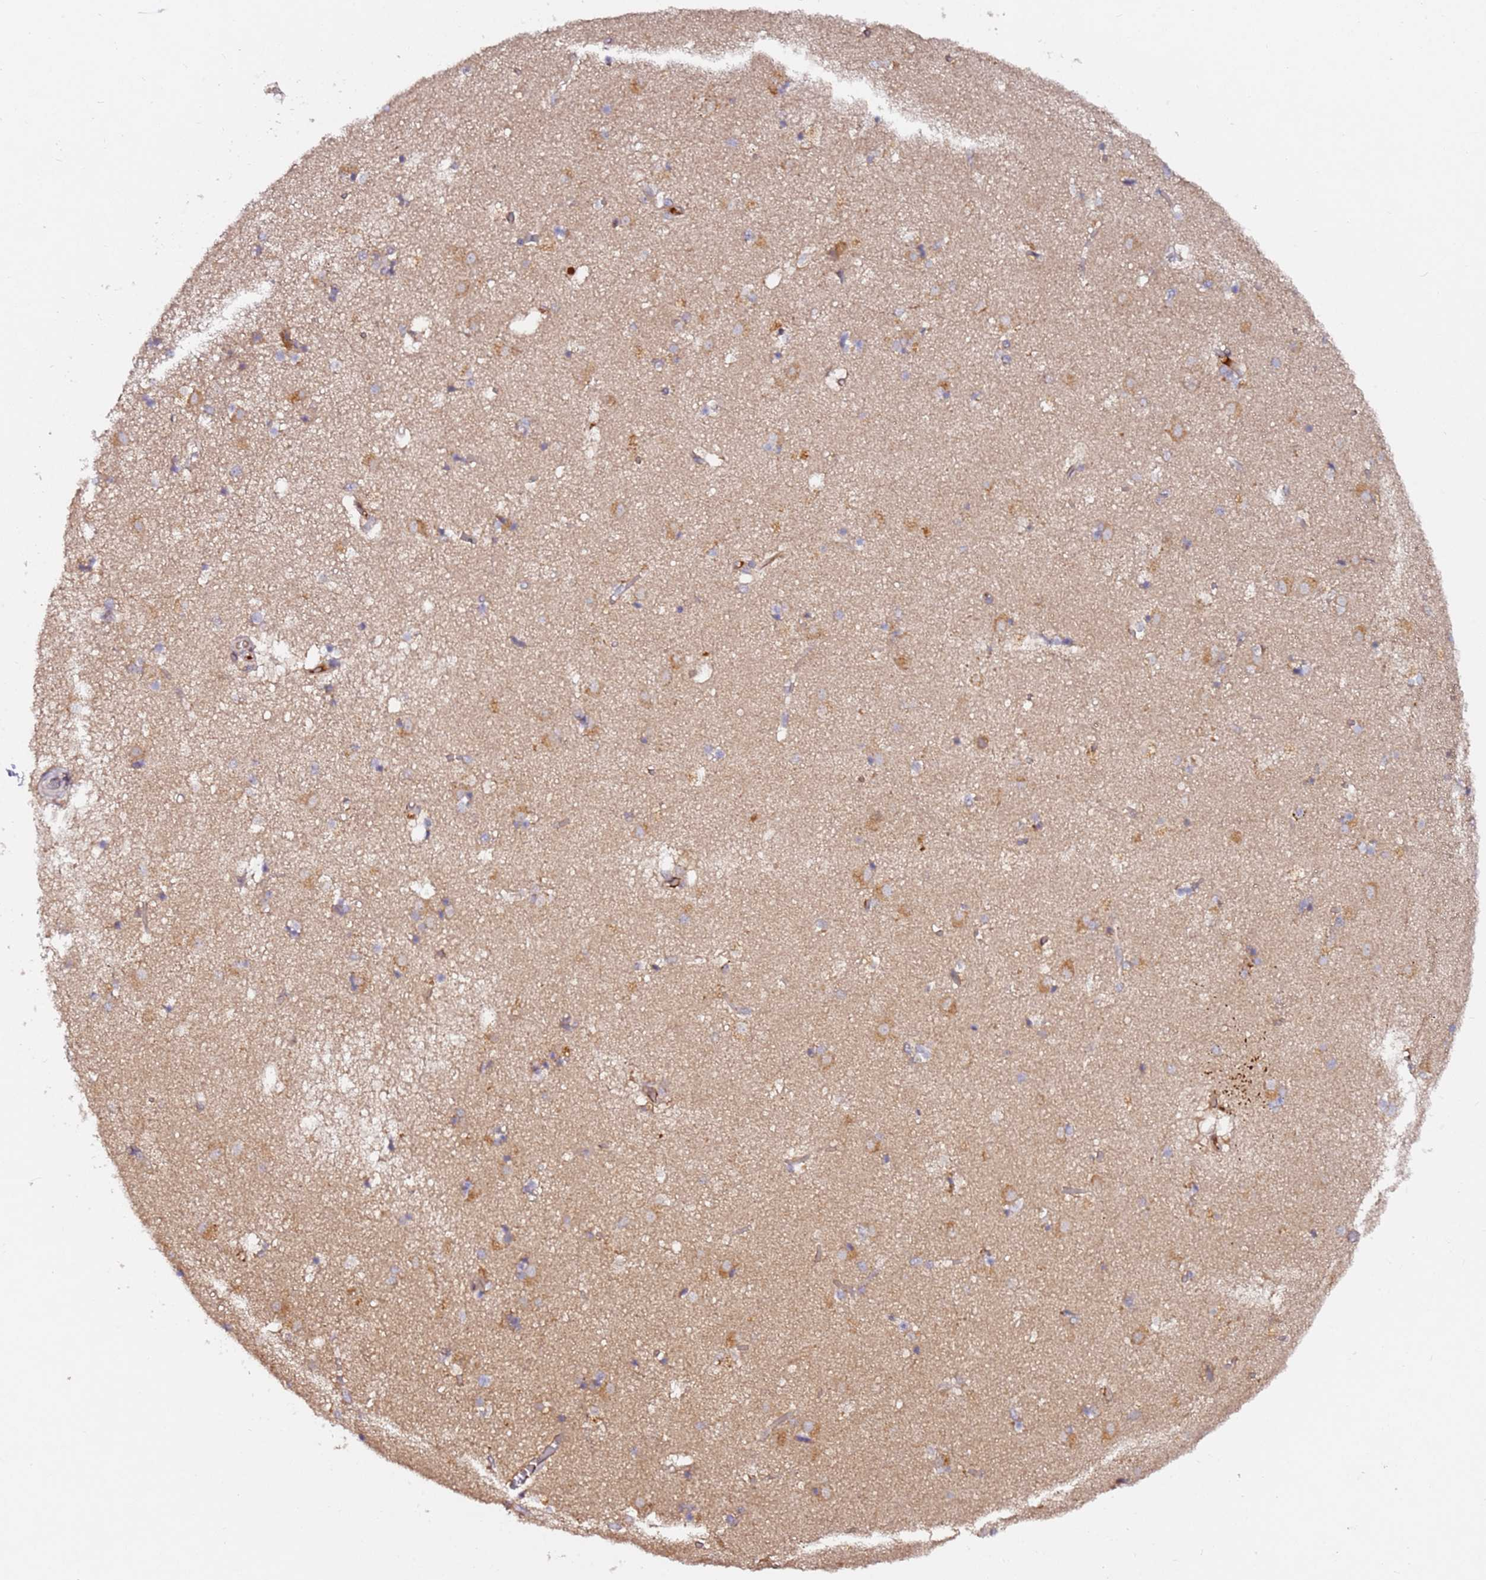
{"staining": {"intensity": "negative", "quantity": "none", "location": "none"}, "tissue": "caudate", "cell_type": "Glial cells", "image_type": "normal", "snomed": [{"axis": "morphology", "description": "Normal tissue, NOS"}, {"axis": "topography", "description": "Lateral ventricle wall"}], "caption": "The micrograph exhibits no staining of glial cells in benign caudate. (Brightfield microscopy of DAB immunohistochemistry at high magnification).", "gene": "ALG11", "patient": {"sex": "male", "age": 70}}